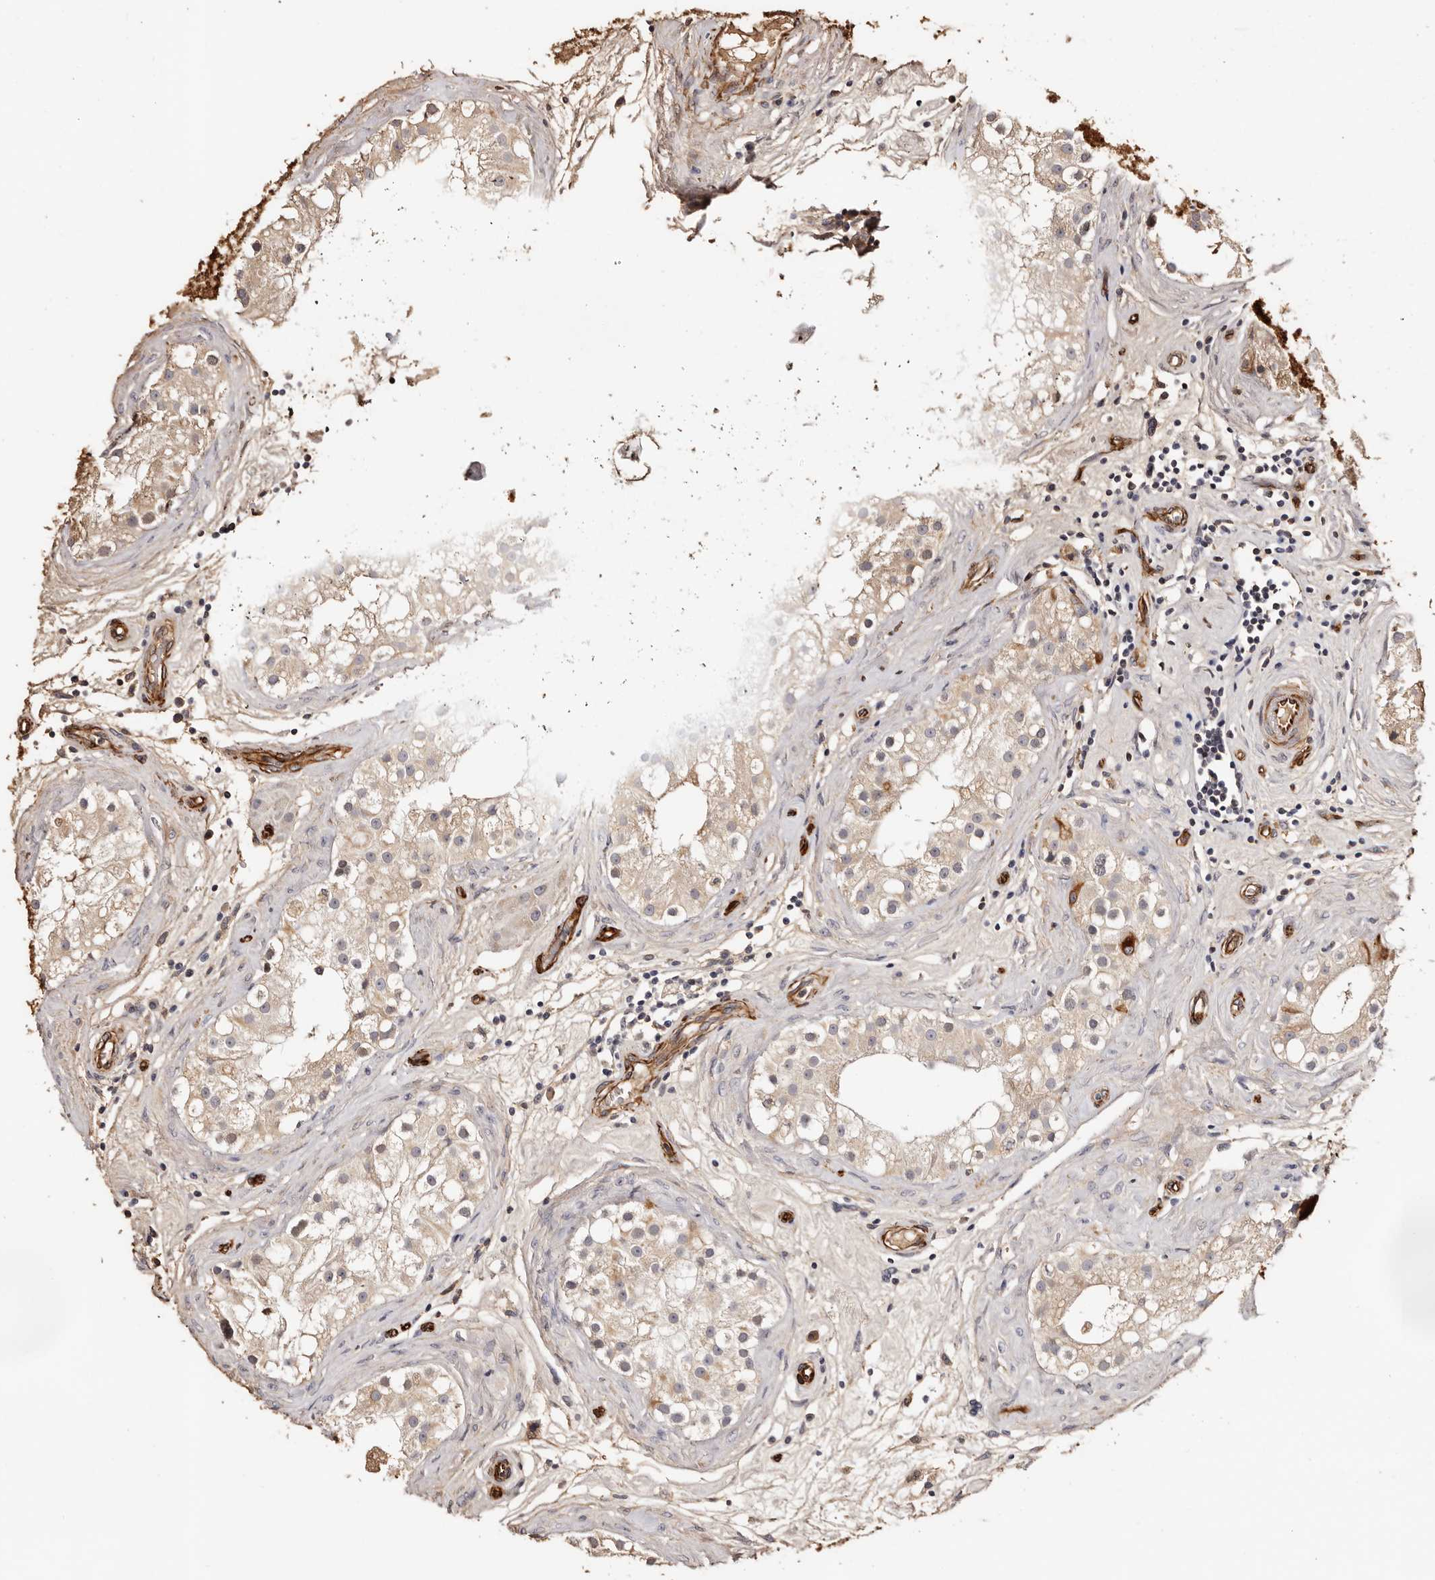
{"staining": {"intensity": "weak", "quantity": "25%-75%", "location": "cytoplasmic/membranous,nuclear"}, "tissue": "testis", "cell_type": "Cells in seminiferous ducts", "image_type": "normal", "snomed": [{"axis": "morphology", "description": "Normal tissue, NOS"}, {"axis": "topography", "description": "Testis"}], "caption": "The histopathology image demonstrates immunohistochemical staining of benign testis. There is weak cytoplasmic/membranous,nuclear positivity is seen in approximately 25%-75% of cells in seminiferous ducts.", "gene": "ZNF557", "patient": {"sex": "male", "age": 84}}